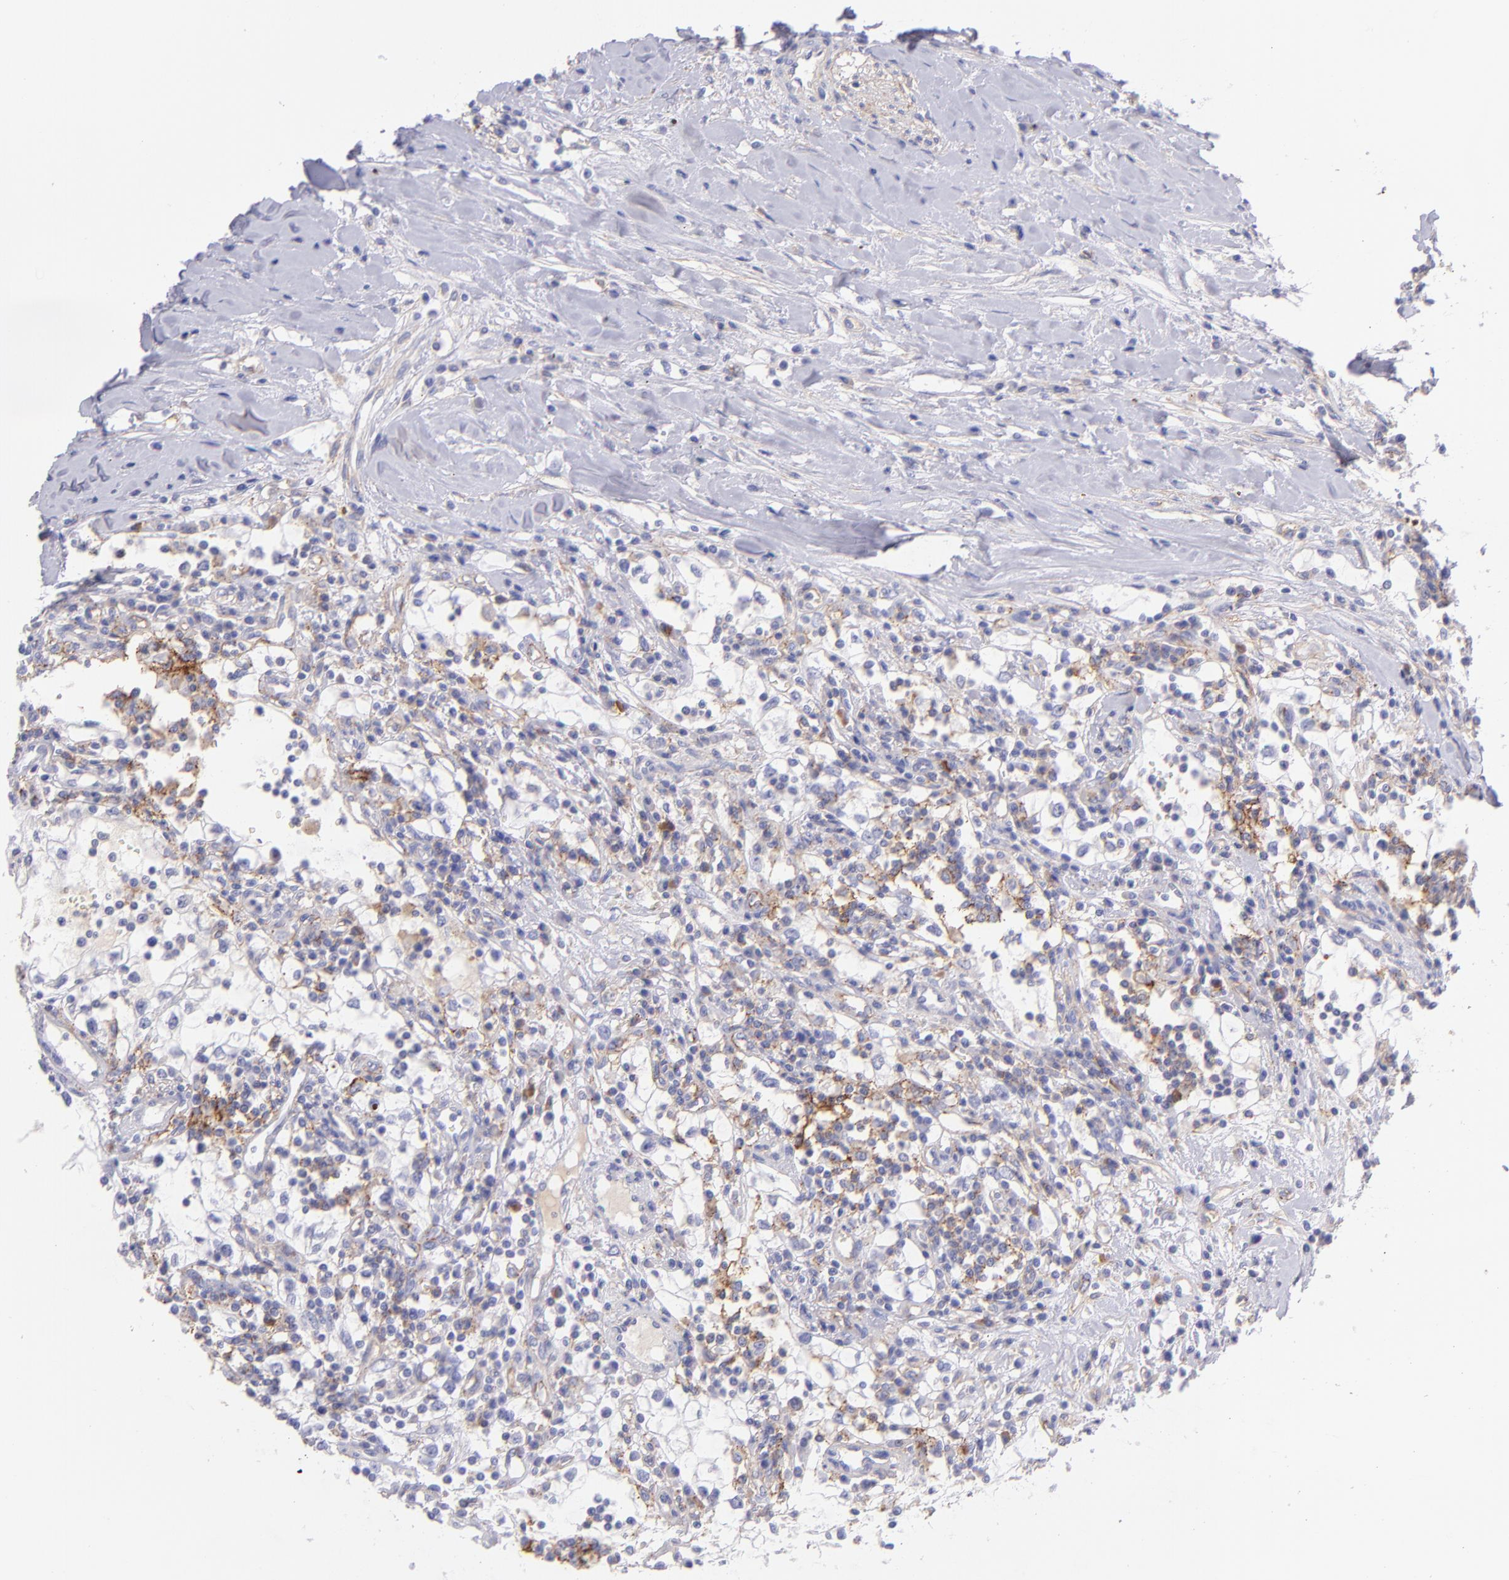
{"staining": {"intensity": "weak", "quantity": "<25%", "location": "cytoplasmic/membranous"}, "tissue": "renal cancer", "cell_type": "Tumor cells", "image_type": "cancer", "snomed": [{"axis": "morphology", "description": "Adenocarcinoma, NOS"}, {"axis": "topography", "description": "Kidney"}], "caption": "This is an IHC histopathology image of adenocarcinoma (renal). There is no positivity in tumor cells.", "gene": "CD81", "patient": {"sex": "male", "age": 82}}